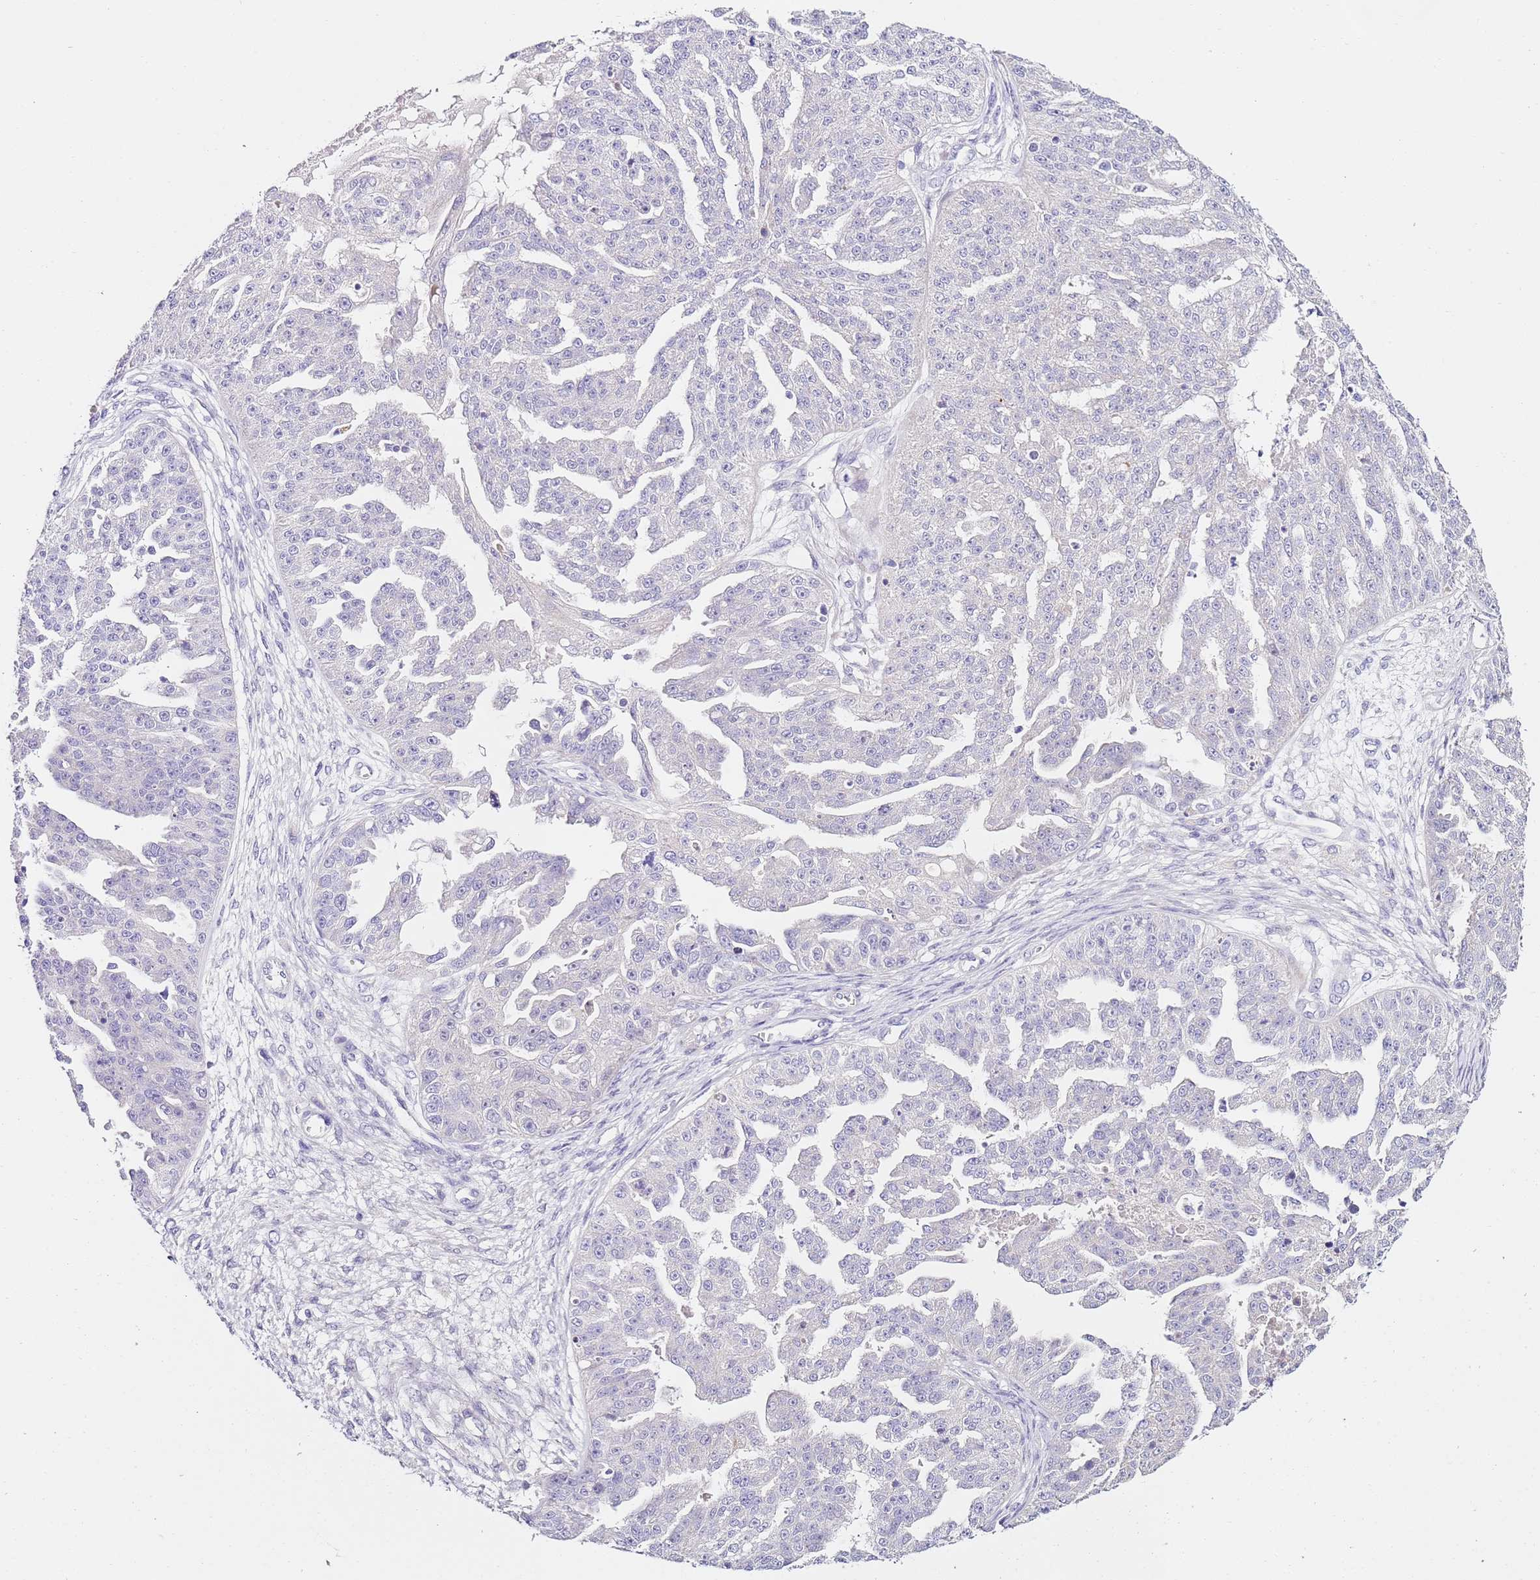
{"staining": {"intensity": "negative", "quantity": "none", "location": "none"}, "tissue": "ovarian cancer", "cell_type": "Tumor cells", "image_type": "cancer", "snomed": [{"axis": "morphology", "description": "Cystadenocarcinoma, serous, NOS"}, {"axis": "topography", "description": "Ovary"}], "caption": "Tumor cells show no significant positivity in ovarian serous cystadenocarcinoma. Brightfield microscopy of immunohistochemistry stained with DAB (brown) and hematoxylin (blue), captured at high magnification.", "gene": "HGD", "patient": {"sex": "female", "age": 58}}